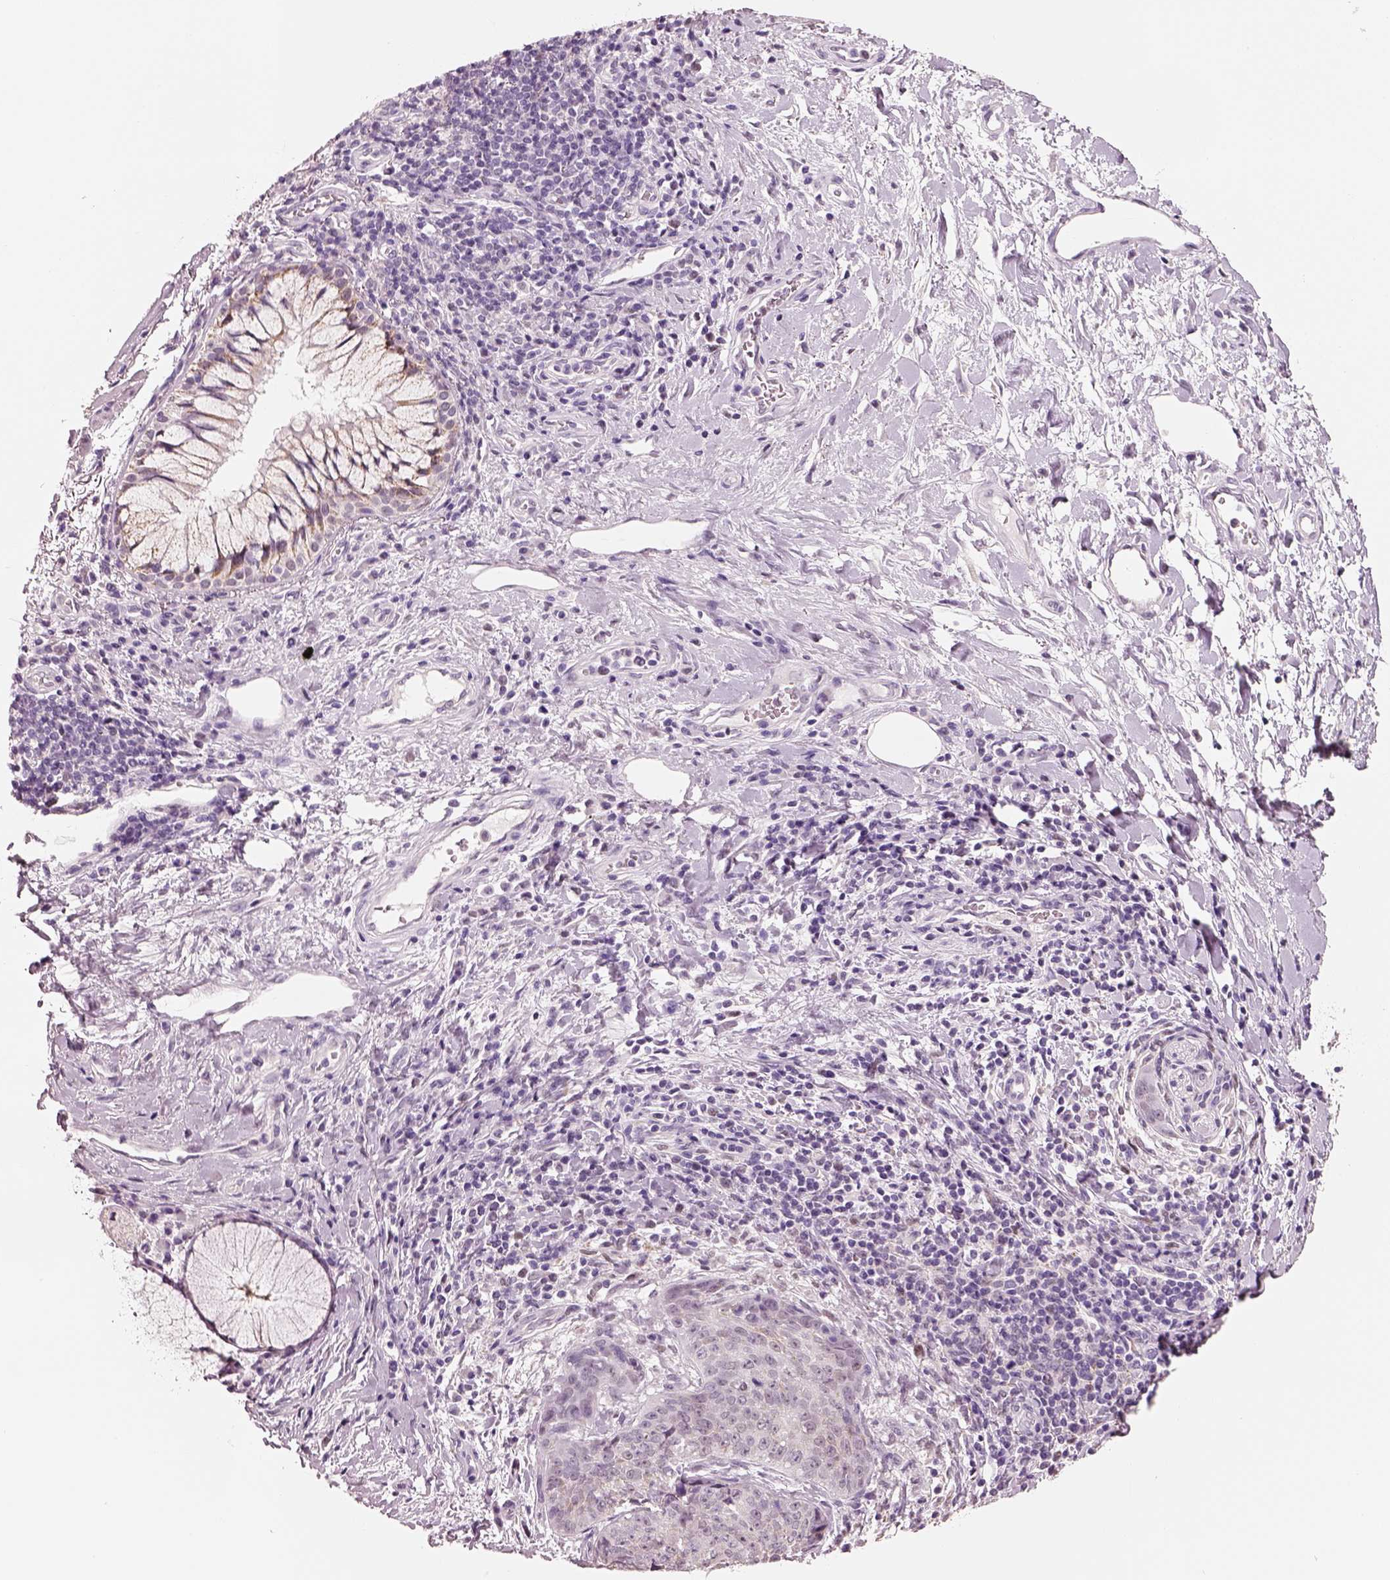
{"staining": {"intensity": "weak", "quantity": "25%-75%", "location": "cytoplasmic/membranous,nuclear"}, "tissue": "lung cancer", "cell_type": "Tumor cells", "image_type": "cancer", "snomed": [{"axis": "morphology", "description": "Normal tissue, NOS"}, {"axis": "morphology", "description": "Squamous cell carcinoma, NOS"}, {"axis": "topography", "description": "Bronchus"}, {"axis": "topography", "description": "Lung"}], "caption": "The photomicrograph exhibits immunohistochemical staining of lung cancer. There is weak cytoplasmic/membranous and nuclear expression is present in about 25%-75% of tumor cells.", "gene": "ELSPBP1", "patient": {"sex": "male", "age": 64}}